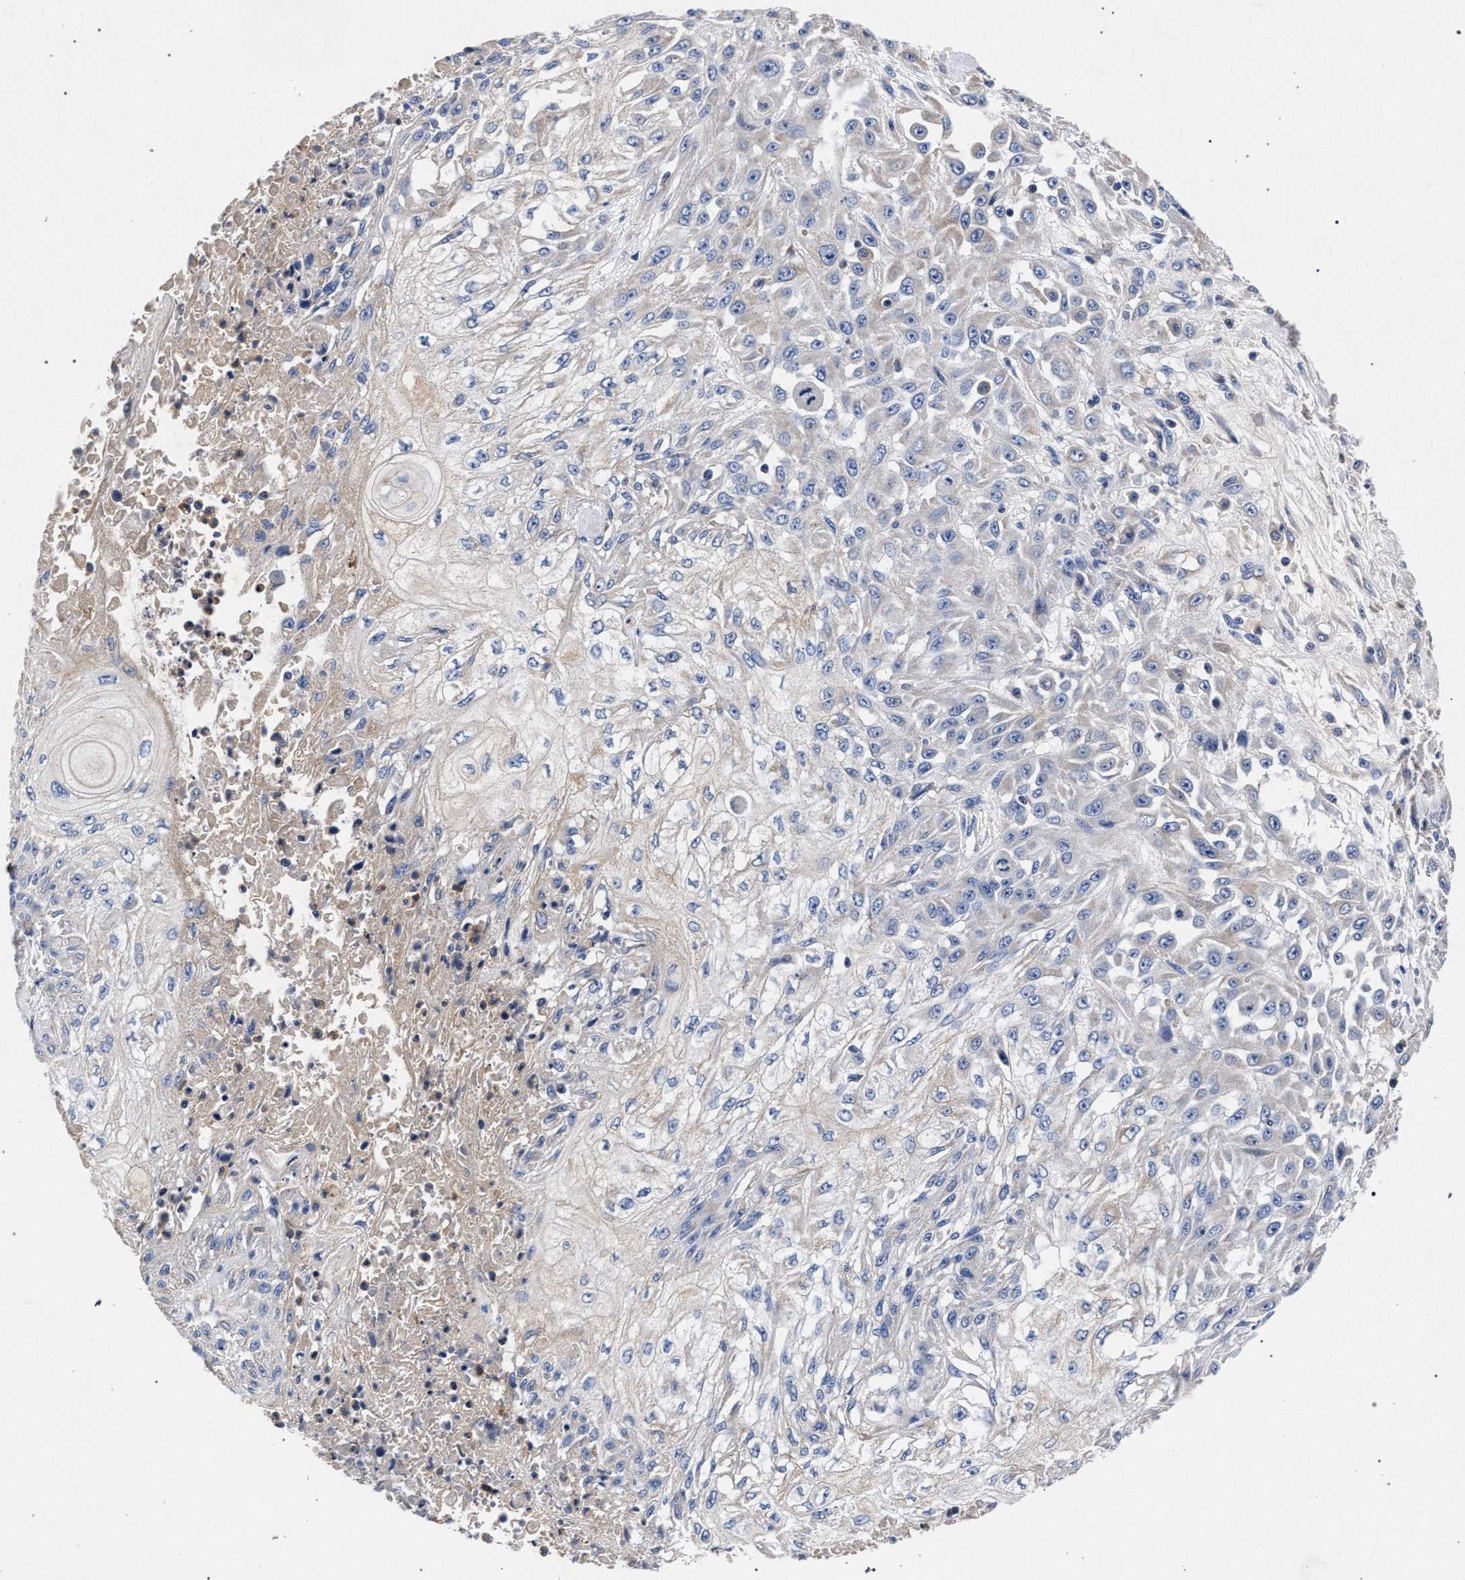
{"staining": {"intensity": "negative", "quantity": "none", "location": "none"}, "tissue": "skin cancer", "cell_type": "Tumor cells", "image_type": "cancer", "snomed": [{"axis": "morphology", "description": "Squamous cell carcinoma, NOS"}, {"axis": "morphology", "description": "Squamous cell carcinoma, metastatic, NOS"}, {"axis": "topography", "description": "Skin"}, {"axis": "topography", "description": "Lymph node"}], "caption": "Squamous cell carcinoma (skin) was stained to show a protein in brown. There is no significant expression in tumor cells.", "gene": "HSD17B14", "patient": {"sex": "male", "age": 75}}